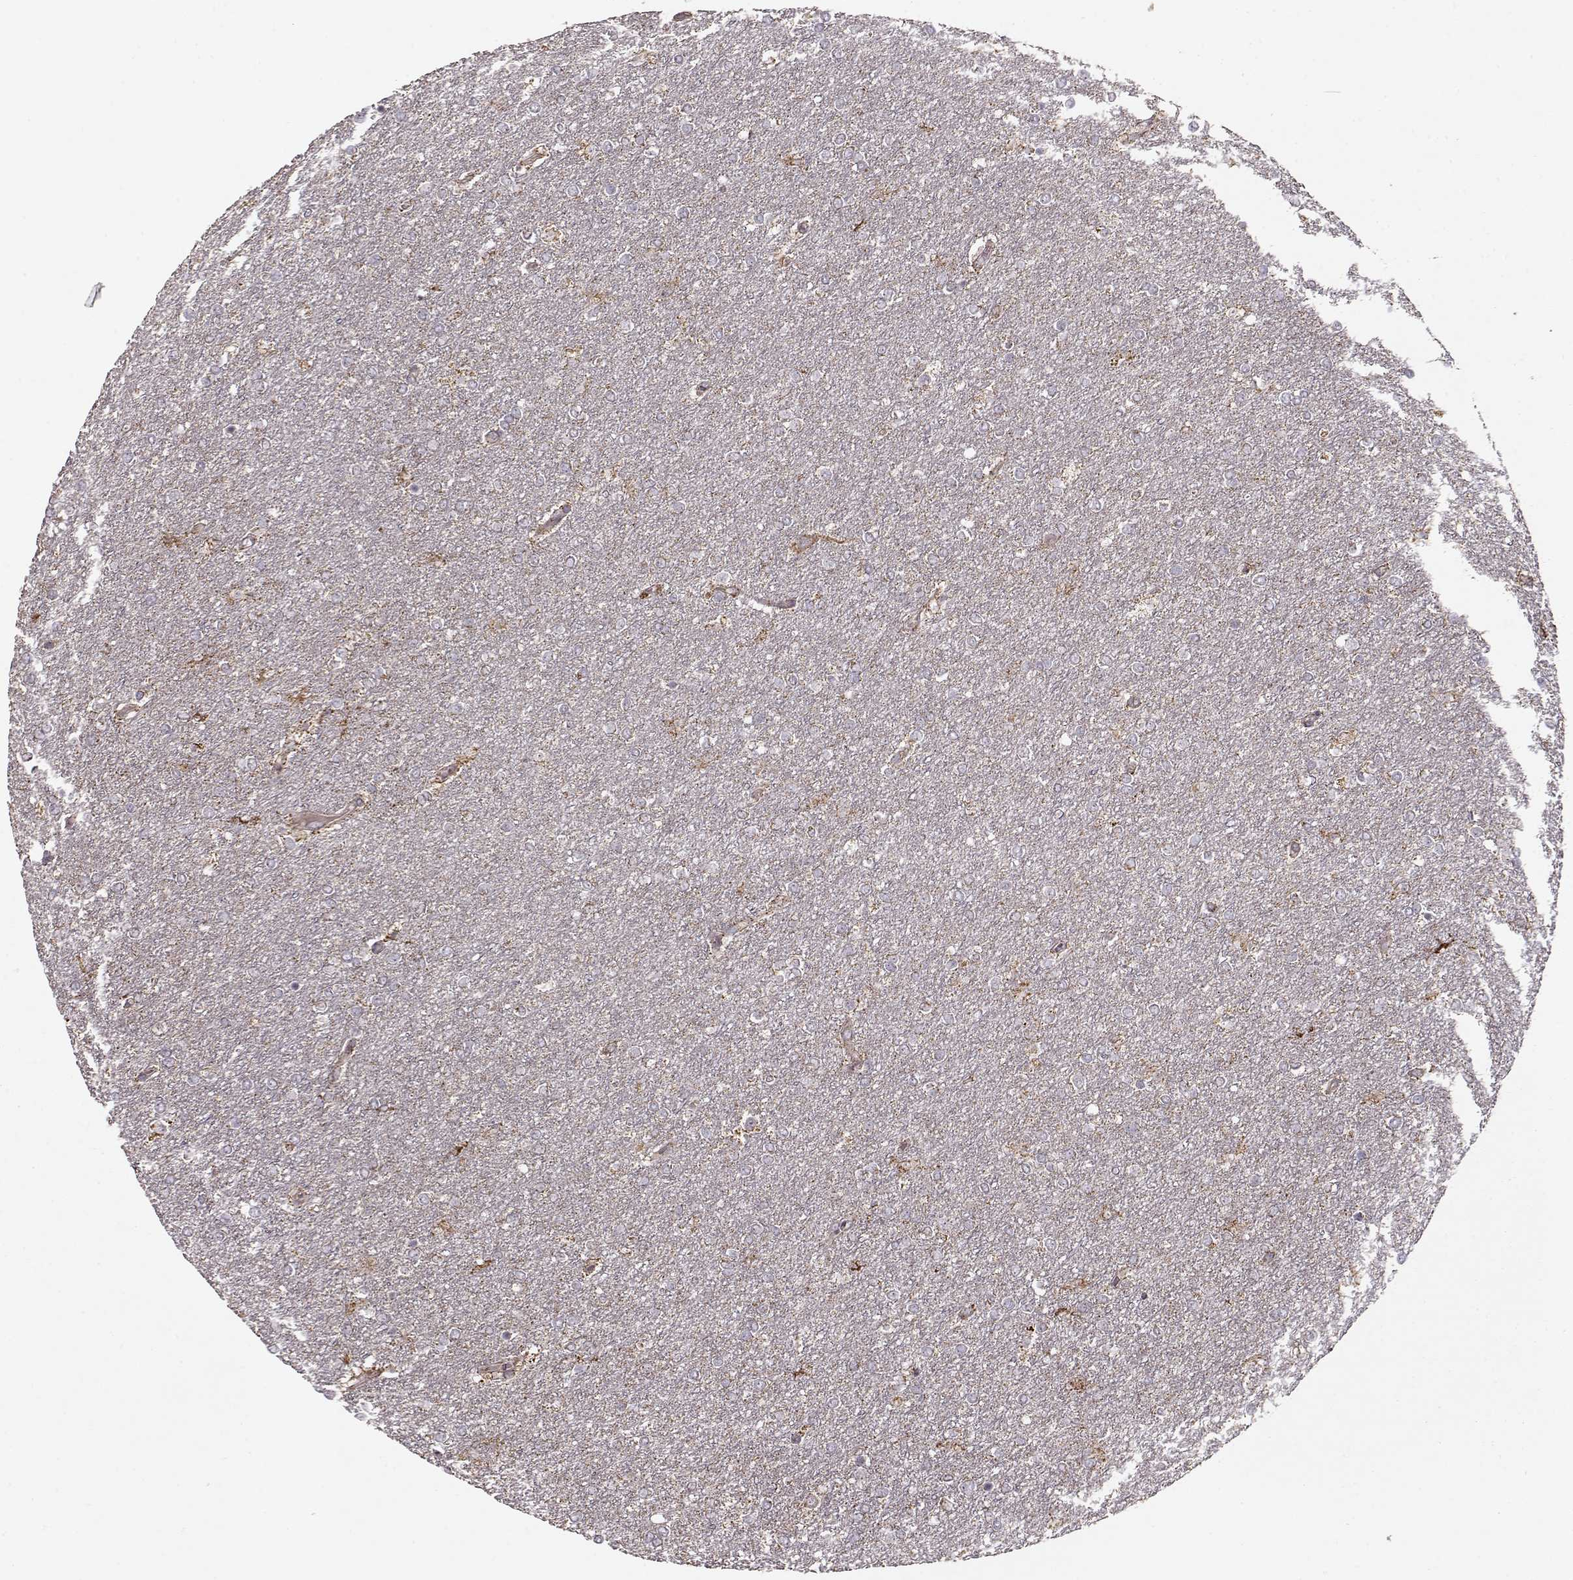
{"staining": {"intensity": "negative", "quantity": "none", "location": "none"}, "tissue": "glioma", "cell_type": "Tumor cells", "image_type": "cancer", "snomed": [{"axis": "morphology", "description": "Glioma, malignant, High grade"}, {"axis": "topography", "description": "Brain"}], "caption": "Micrograph shows no significant protein expression in tumor cells of malignant glioma (high-grade). (DAB (3,3'-diaminobenzidine) immunohistochemistry, high magnification).", "gene": "CMTM3", "patient": {"sex": "female", "age": 61}}